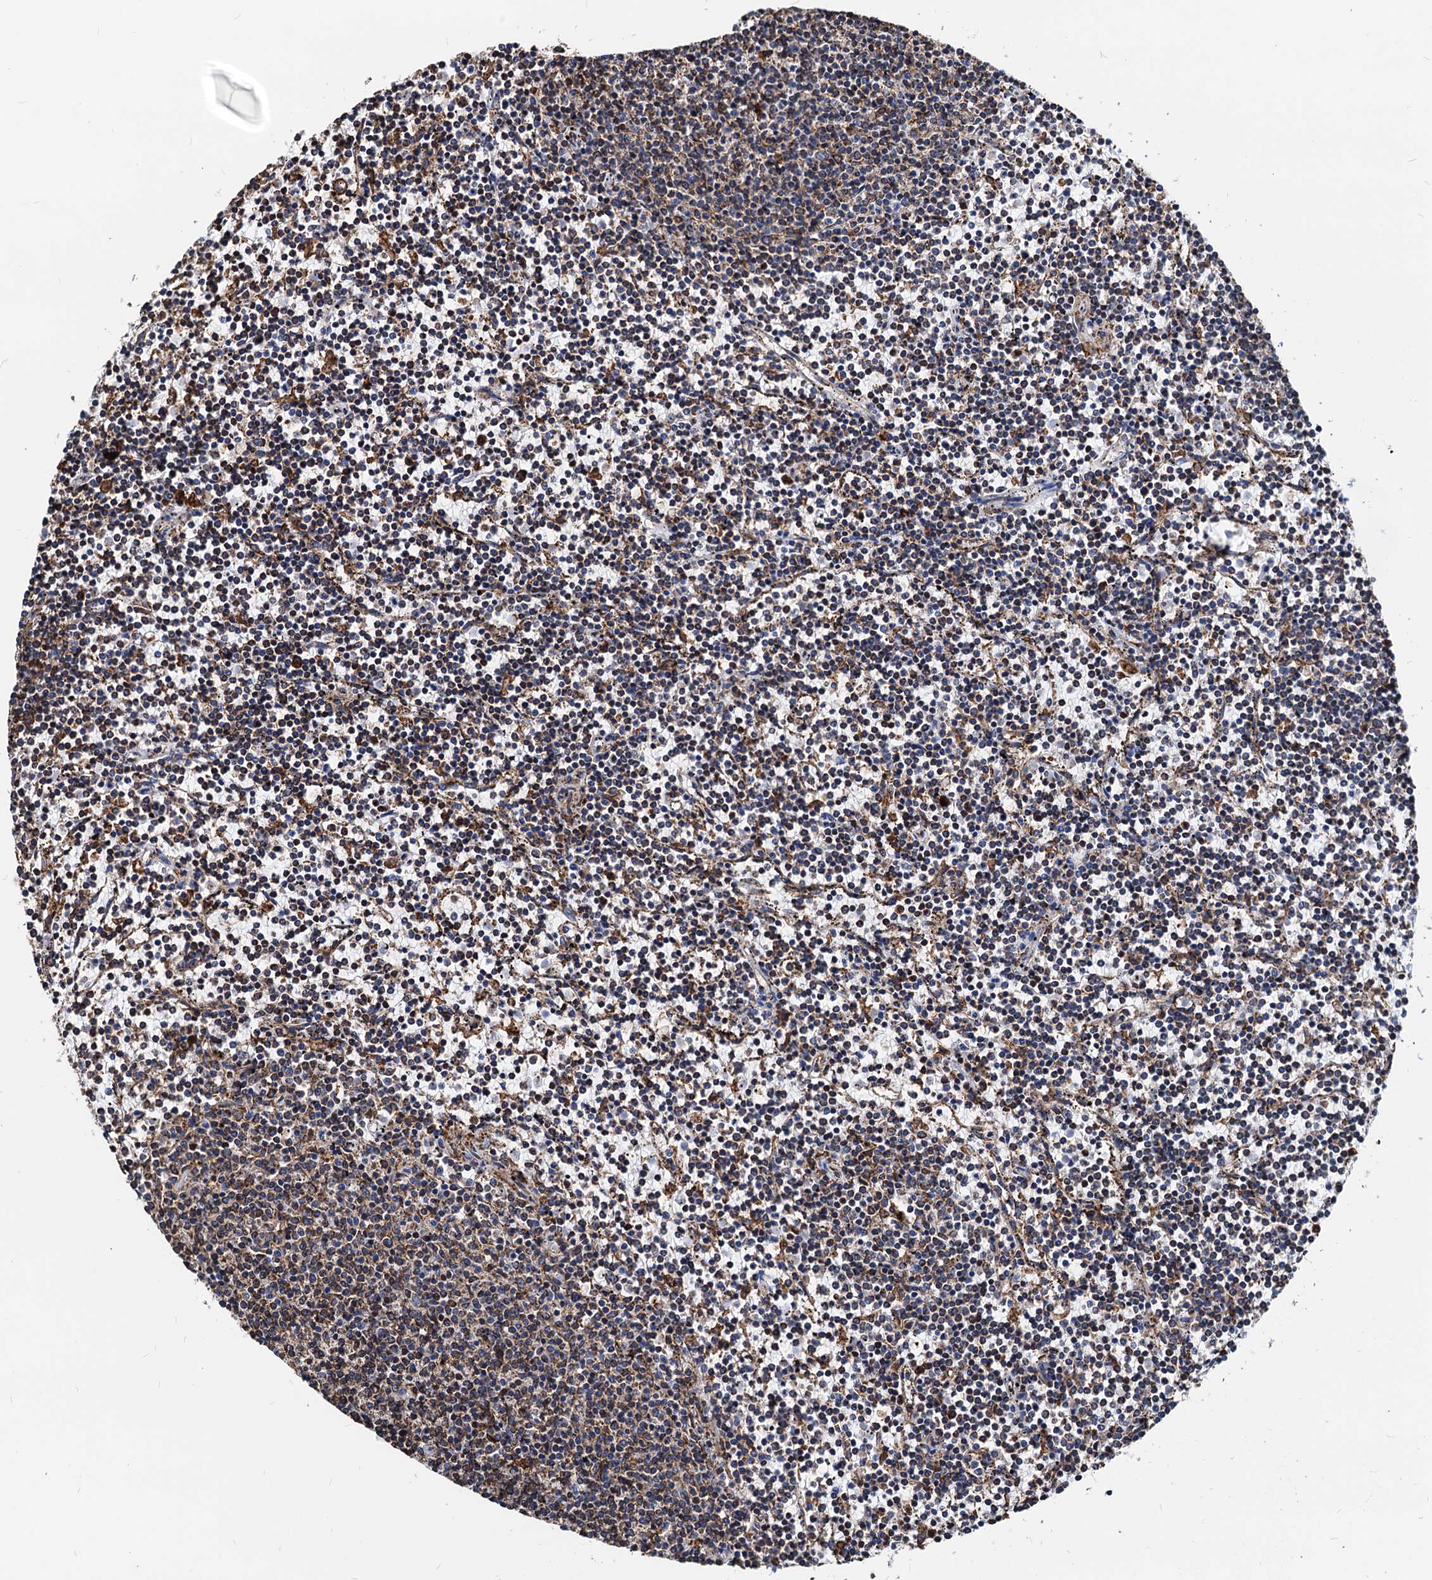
{"staining": {"intensity": "moderate", "quantity": "<25%", "location": "cytoplasmic/membranous"}, "tissue": "lymphoma", "cell_type": "Tumor cells", "image_type": "cancer", "snomed": [{"axis": "morphology", "description": "Malignant lymphoma, non-Hodgkin's type, Low grade"}, {"axis": "topography", "description": "Spleen"}], "caption": "Lymphoma stained for a protein (brown) displays moderate cytoplasmic/membranous positive expression in about <25% of tumor cells.", "gene": "HSPA5", "patient": {"sex": "female", "age": 50}}